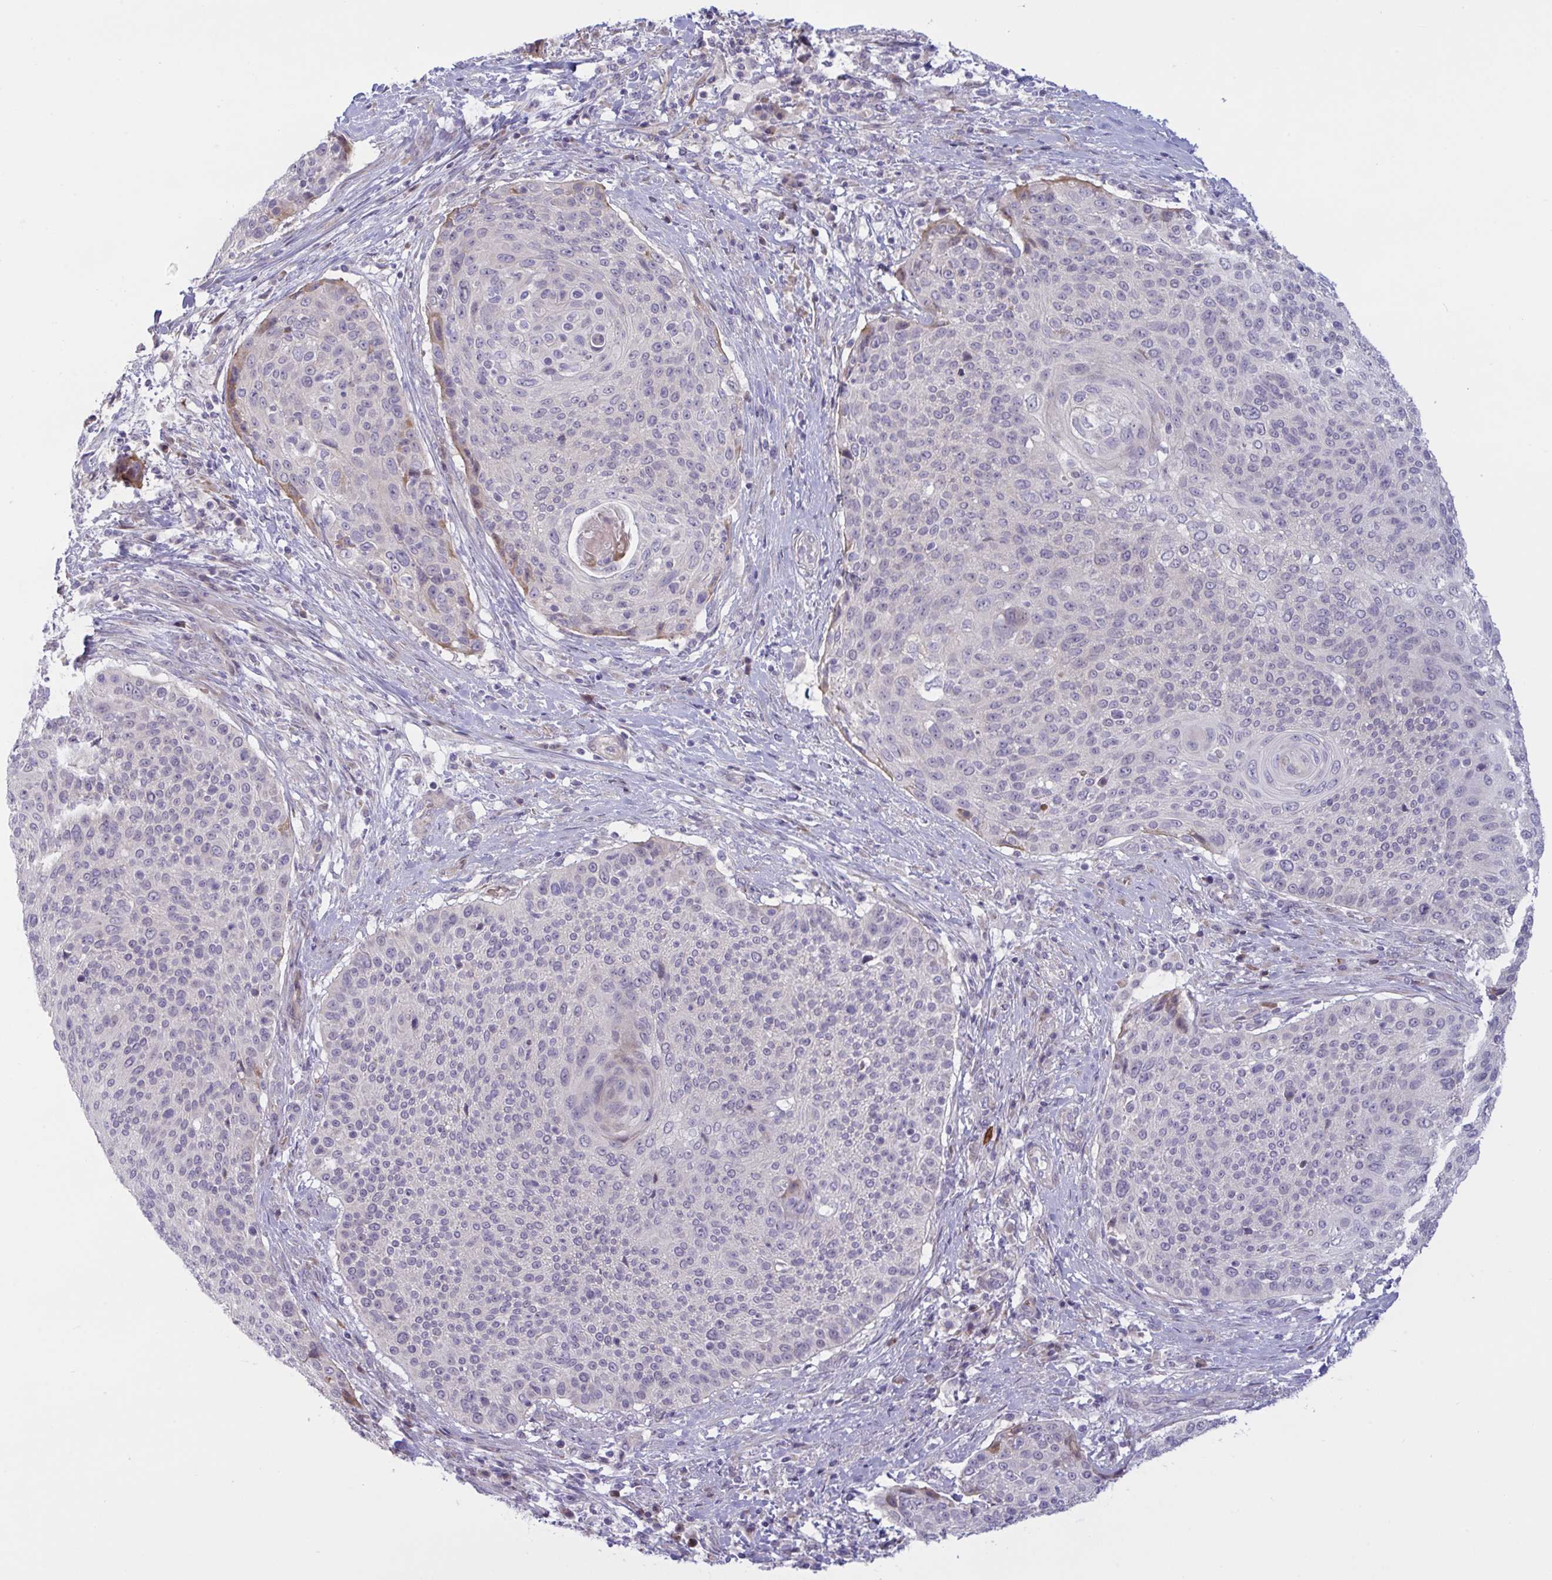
{"staining": {"intensity": "negative", "quantity": "none", "location": "none"}, "tissue": "cervical cancer", "cell_type": "Tumor cells", "image_type": "cancer", "snomed": [{"axis": "morphology", "description": "Squamous cell carcinoma, NOS"}, {"axis": "topography", "description": "Cervix"}], "caption": "Immunohistochemistry (IHC) histopathology image of human cervical cancer (squamous cell carcinoma) stained for a protein (brown), which displays no expression in tumor cells. (Brightfield microscopy of DAB (3,3'-diaminobenzidine) immunohistochemistry (IHC) at high magnification).", "gene": "VWC2", "patient": {"sex": "female", "age": 31}}